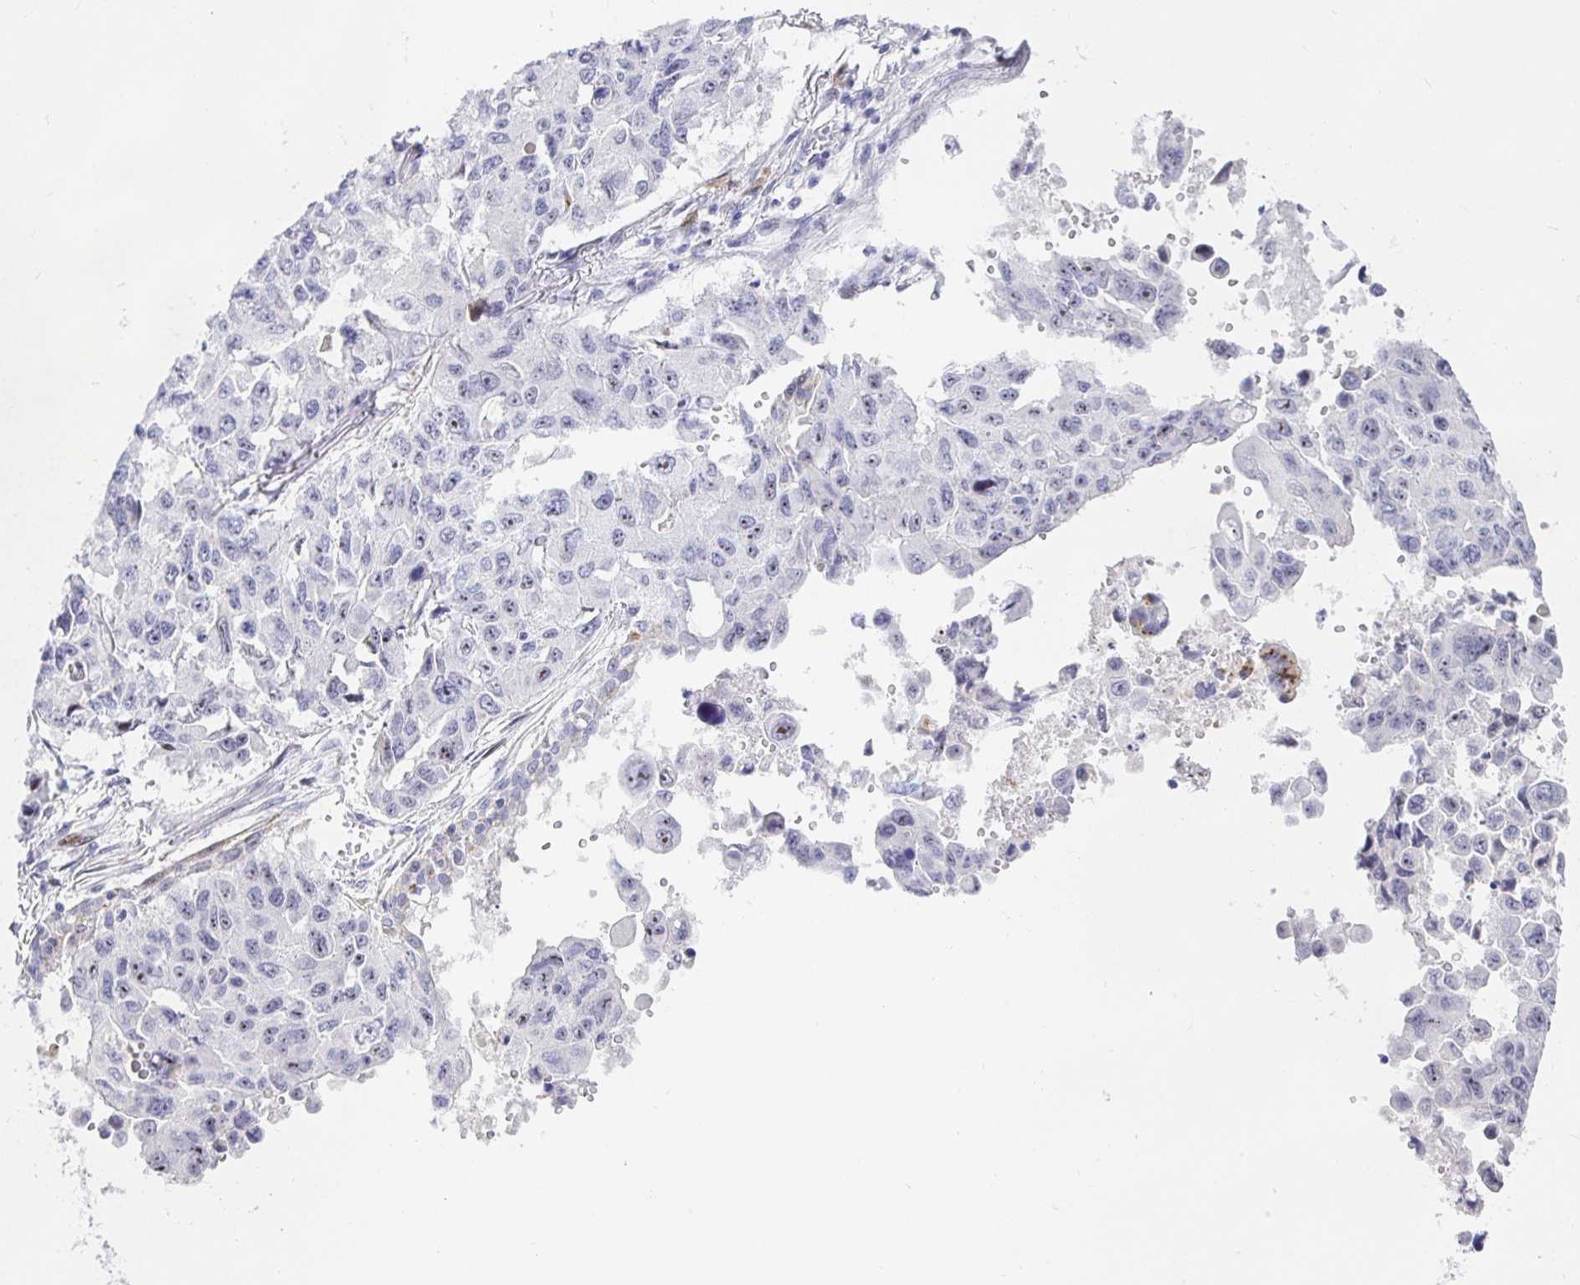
{"staining": {"intensity": "negative", "quantity": "none", "location": "none"}, "tissue": "lung cancer", "cell_type": "Tumor cells", "image_type": "cancer", "snomed": [{"axis": "morphology", "description": "Adenocarcinoma, NOS"}, {"axis": "topography", "description": "Lung"}], "caption": "Immunohistochemistry of human lung adenocarcinoma displays no positivity in tumor cells.", "gene": "KBTBD13", "patient": {"sex": "male", "age": 64}}